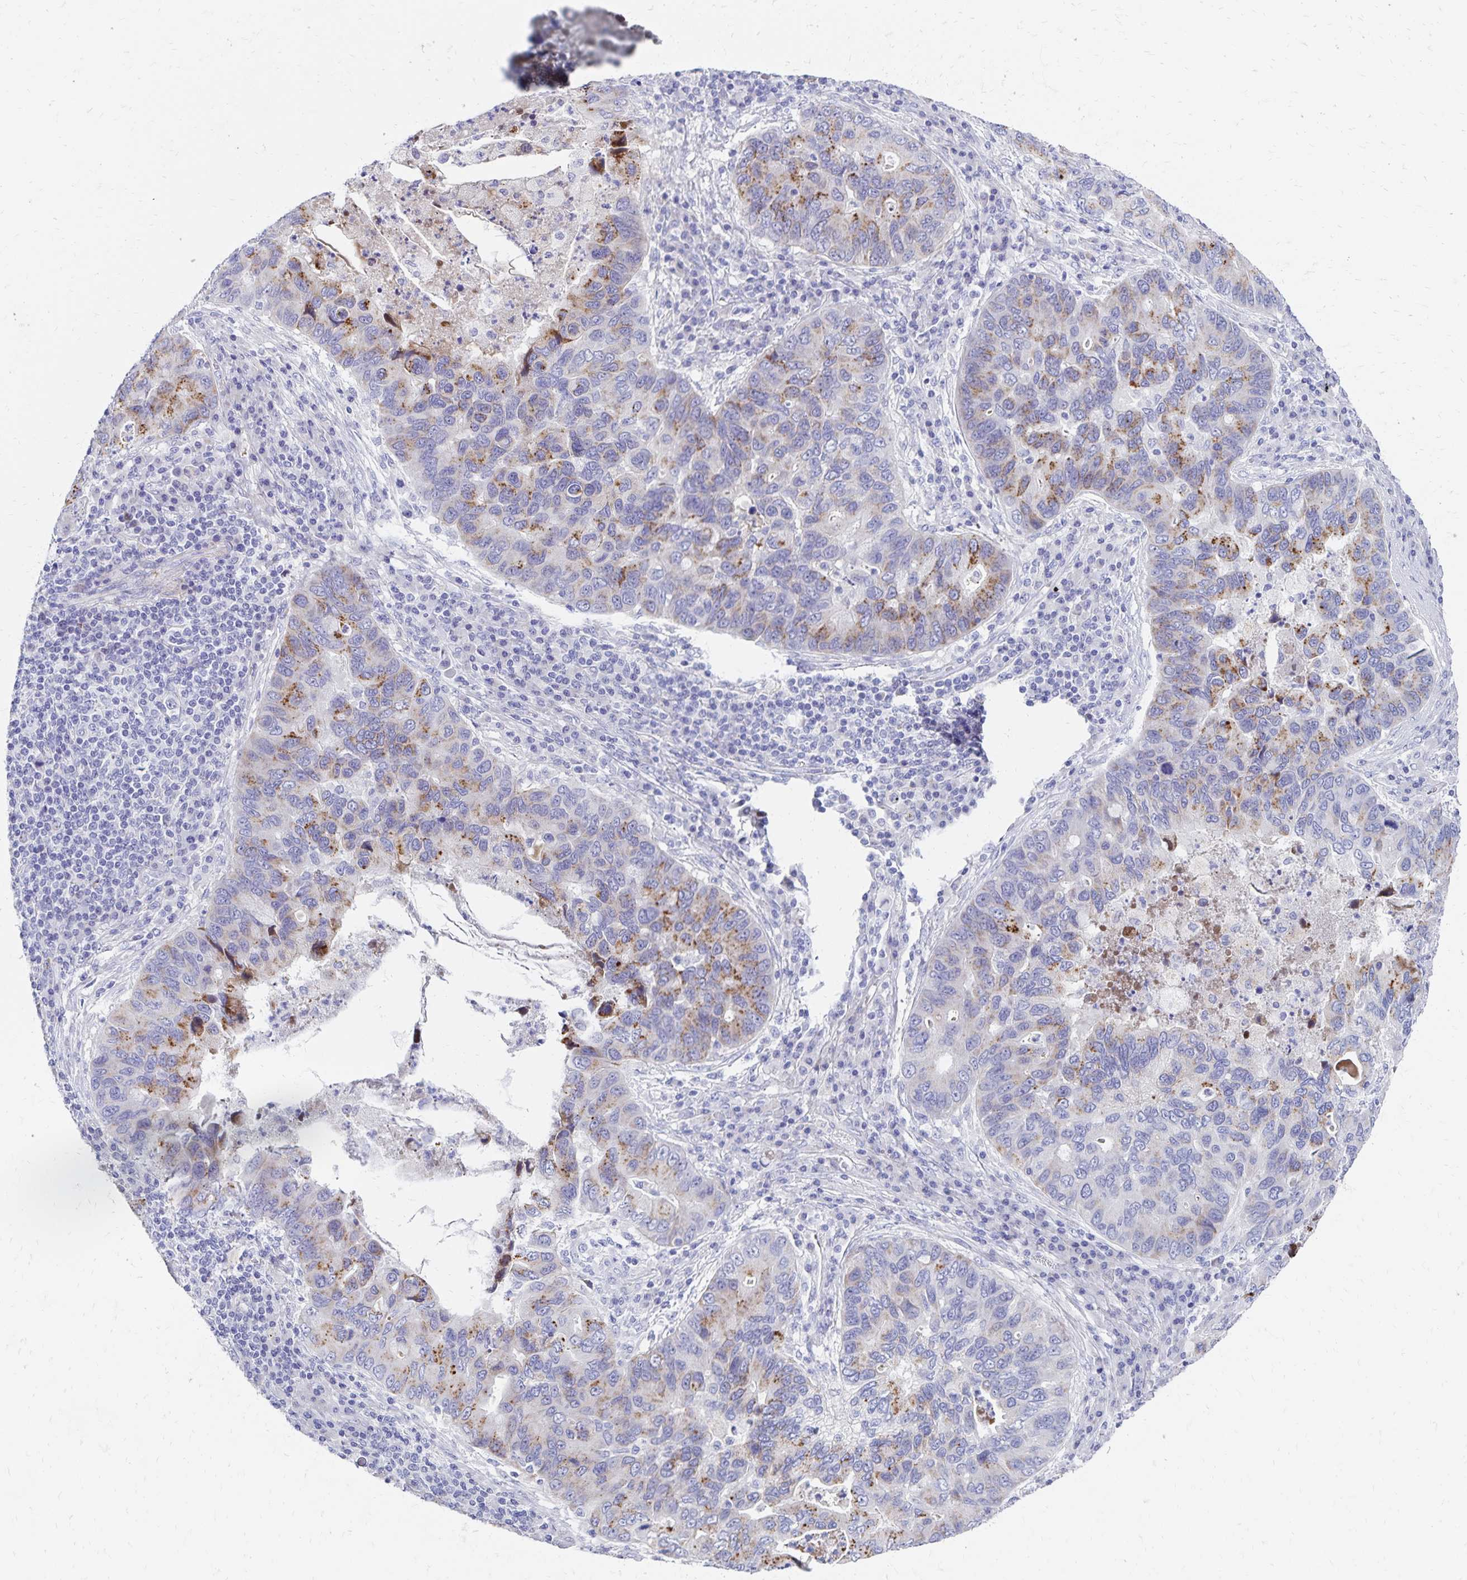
{"staining": {"intensity": "moderate", "quantity": "25%-75%", "location": "cytoplasmic/membranous"}, "tissue": "lung cancer", "cell_type": "Tumor cells", "image_type": "cancer", "snomed": [{"axis": "morphology", "description": "Adenocarcinoma, NOS"}, {"axis": "morphology", "description": "Adenocarcinoma, metastatic, NOS"}, {"axis": "topography", "description": "Lymph node"}, {"axis": "topography", "description": "Lung"}], "caption": "This is a photomicrograph of immunohistochemistry staining of lung cancer, which shows moderate positivity in the cytoplasmic/membranous of tumor cells.", "gene": "NECAP1", "patient": {"sex": "female", "age": 54}}